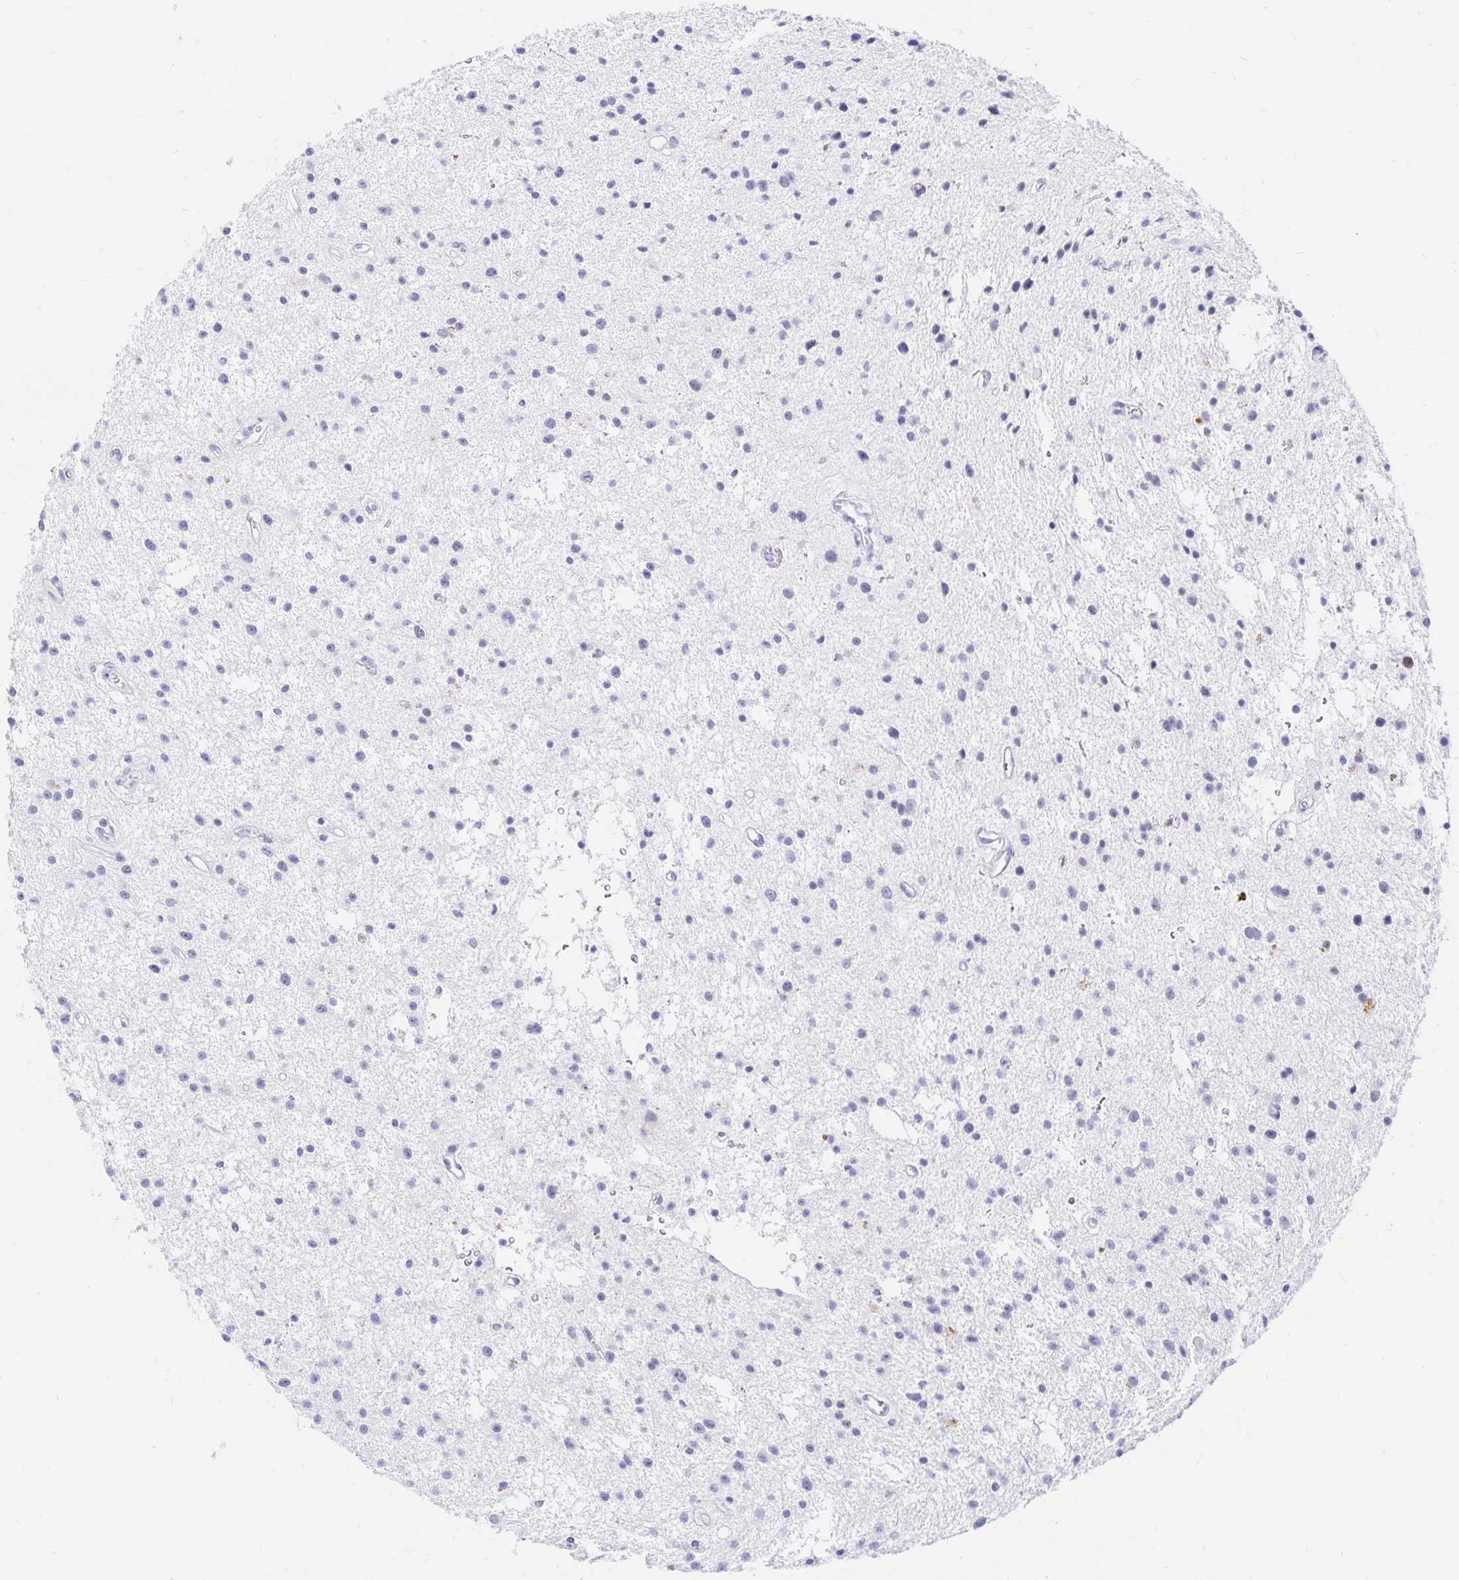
{"staining": {"intensity": "negative", "quantity": "none", "location": "none"}, "tissue": "glioma", "cell_type": "Tumor cells", "image_type": "cancer", "snomed": [{"axis": "morphology", "description": "Glioma, malignant, Low grade"}, {"axis": "topography", "description": "Brain"}], "caption": "Immunohistochemistry photomicrograph of human glioma stained for a protein (brown), which demonstrates no expression in tumor cells. (Stains: DAB (3,3'-diaminobenzidine) IHC with hematoxylin counter stain, Microscopy: brightfield microscopy at high magnification).", "gene": "OR6T1", "patient": {"sex": "male", "age": 43}}